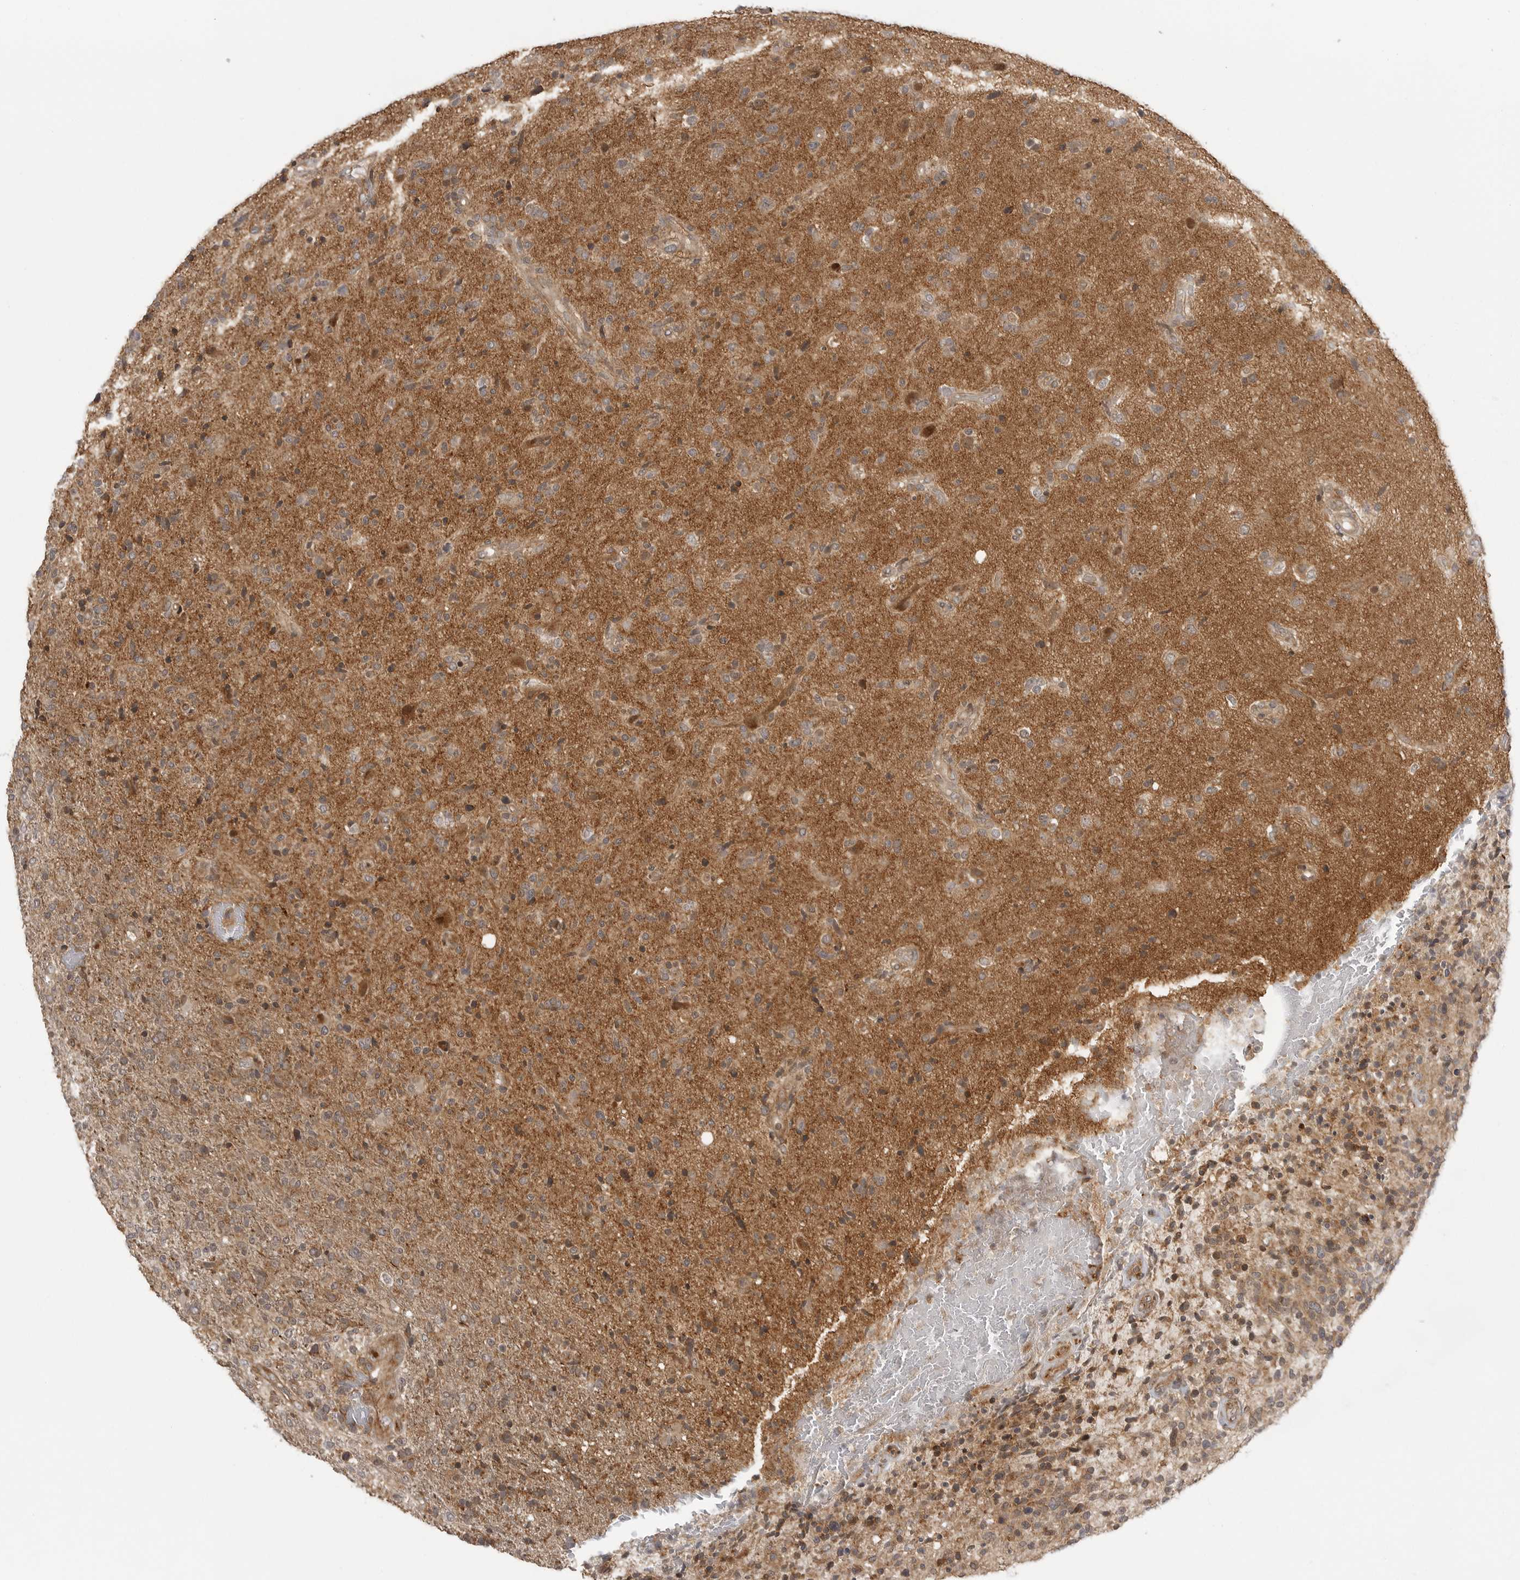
{"staining": {"intensity": "moderate", "quantity": "25%-75%", "location": "cytoplasmic/membranous"}, "tissue": "glioma", "cell_type": "Tumor cells", "image_type": "cancer", "snomed": [{"axis": "morphology", "description": "Glioma, malignant, High grade"}, {"axis": "topography", "description": "Brain"}], "caption": "Protein staining of malignant high-grade glioma tissue reveals moderate cytoplasmic/membranous staining in approximately 25%-75% of tumor cells.", "gene": "FAT3", "patient": {"sex": "male", "age": 72}}